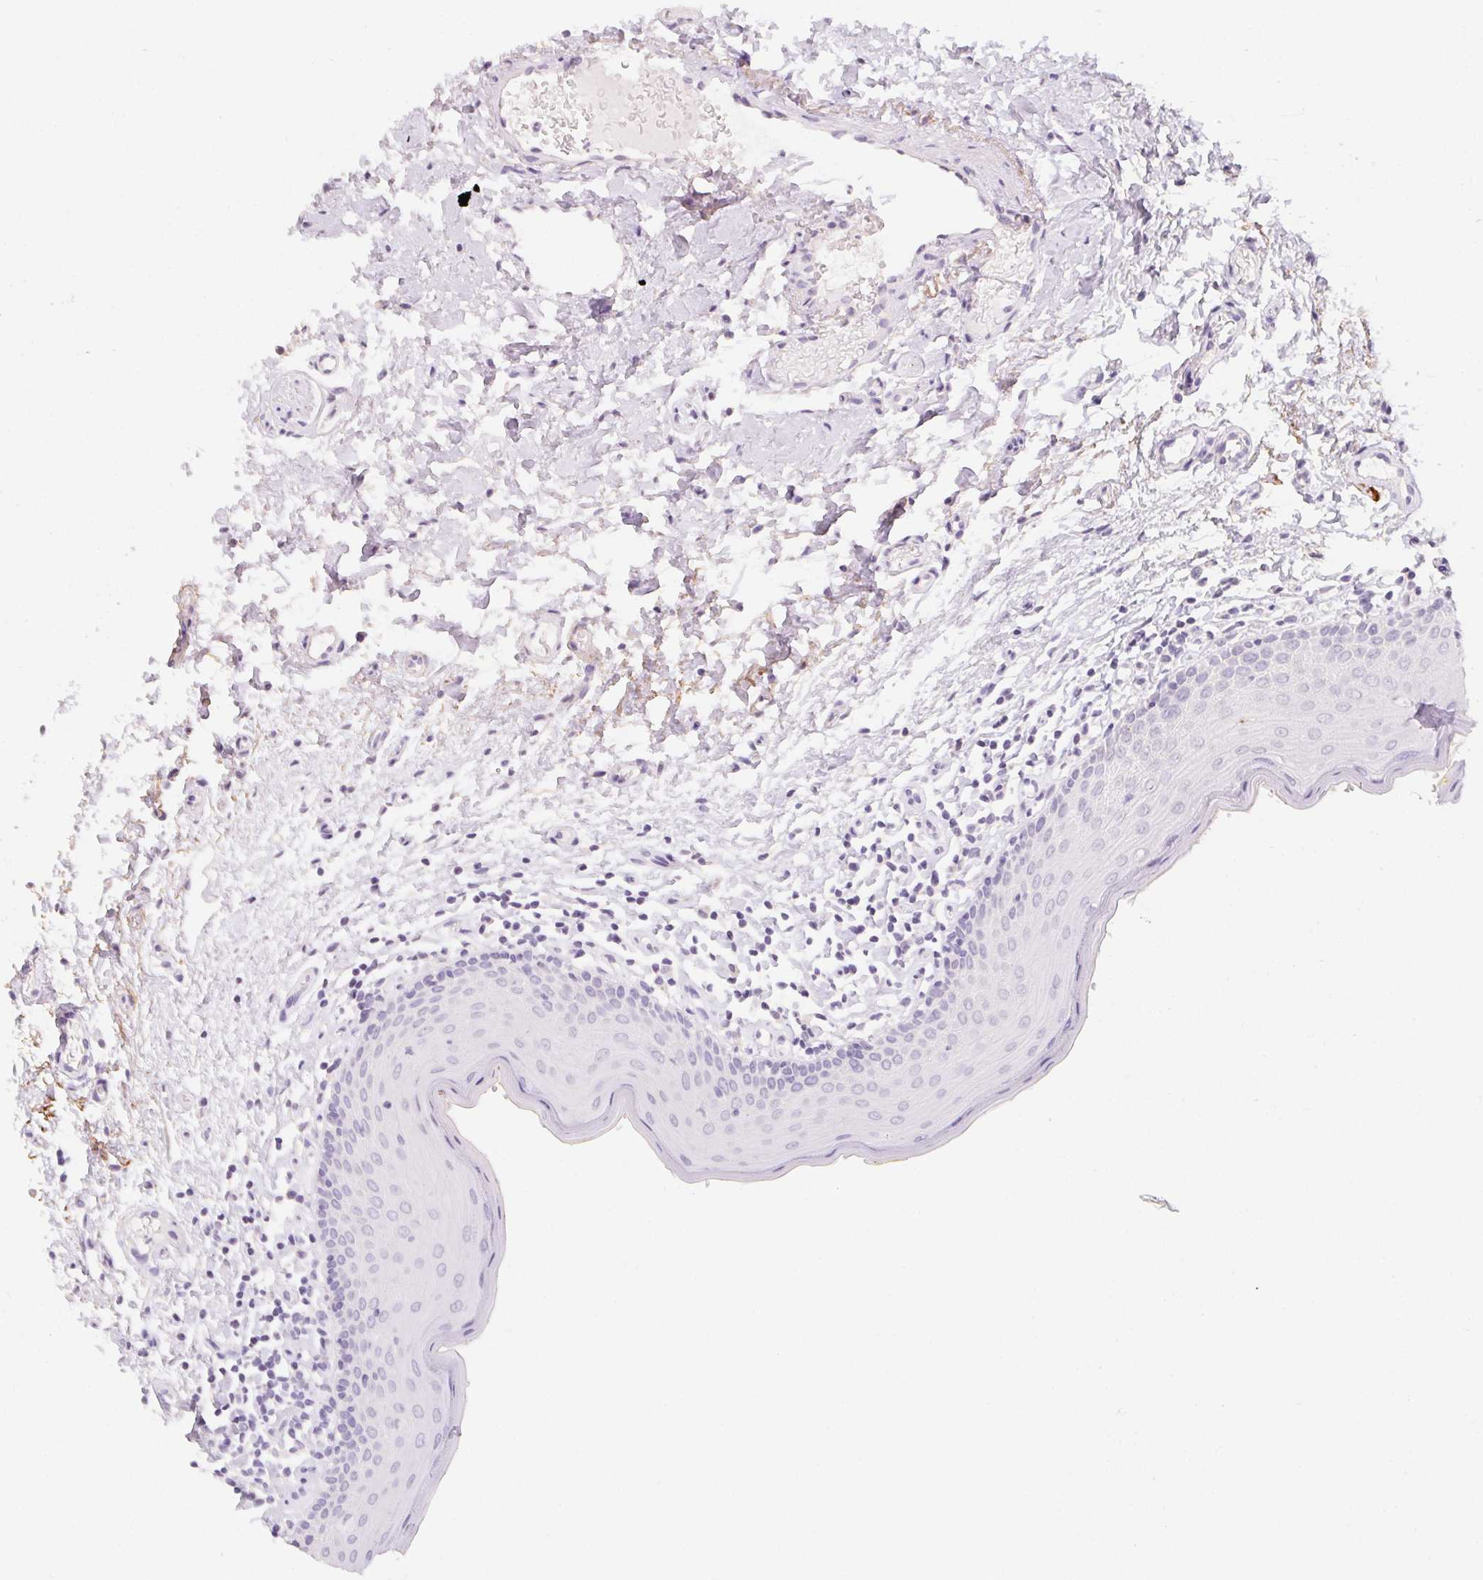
{"staining": {"intensity": "negative", "quantity": "none", "location": "none"}, "tissue": "oral mucosa", "cell_type": "Squamous epithelial cells", "image_type": "normal", "snomed": [{"axis": "morphology", "description": "Normal tissue, NOS"}, {"axis": "topography", "description": "Oral tissue"}, {"axis": "topography", "description": "Tounge, NOS"}], "caption": "This photomicrograph is of normal oral mucosa stained with immunohistochemistry (IHC) to label a protein in brown with the nuclei are counter-stained blue. There is no positivity in squamous epithelial cells. (Brightfield microscopy of DAB immunohistochemistry at high magnification).", "gene": "MYL4", "patient": {"sex": "female", "age": 58}}